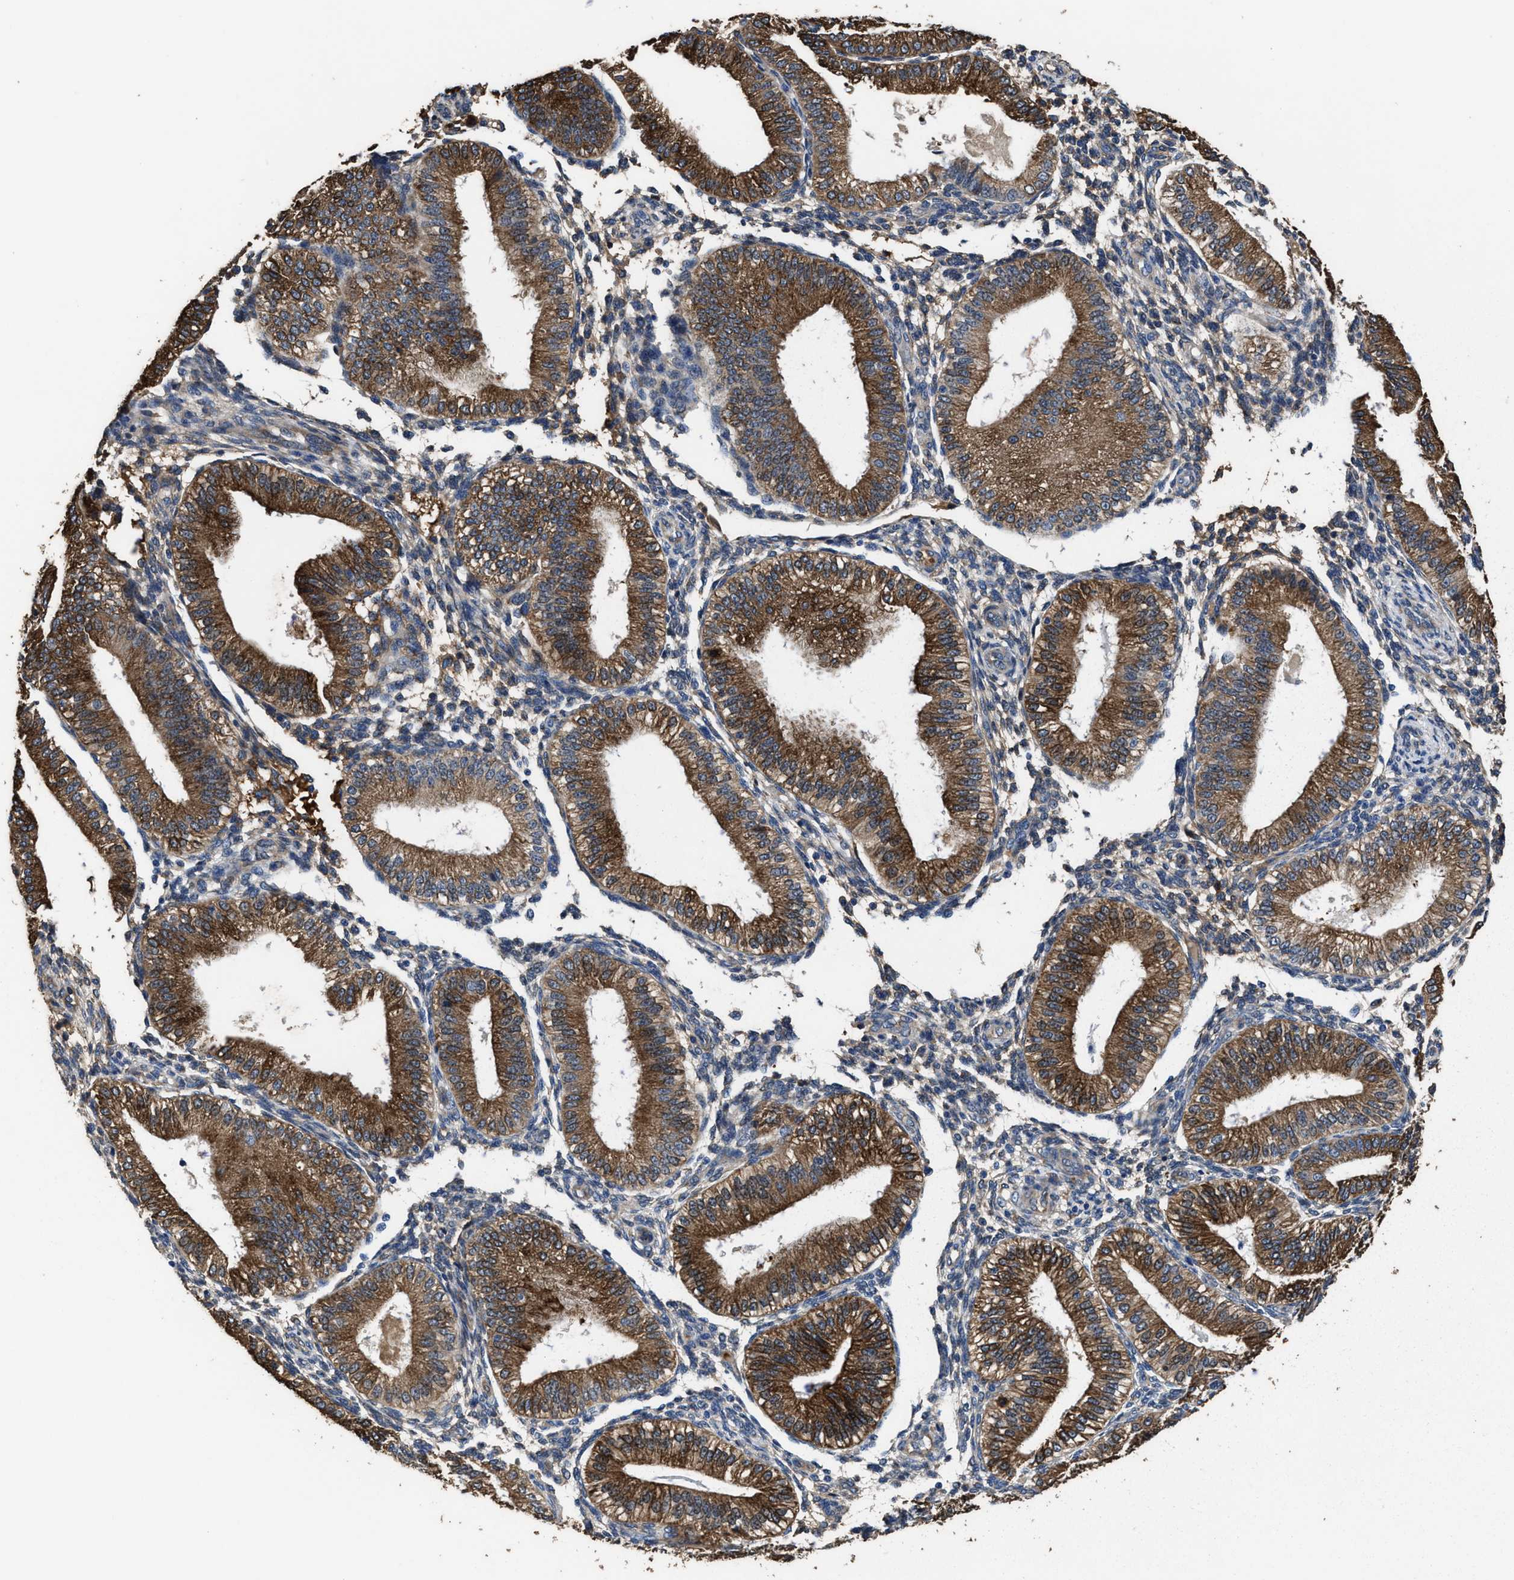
{"staining": {"intensity": "weak", "quantity": "25%-75%", "location": "cytoplasmic/membranous"}, "tissue": "endometrium", "cell_type": "Cells in endometrial stroma", "image_type": "normal", "snomed": [{"axis": "morphology", "description": "Normal tissue, NOS"}, {"axis": "topography", "description": "Endometrium"}], "caption": "Endometrium stained for a protein (brown) displays weak cytoplasmic/membranous positive staining in about 25%-75% of cells in endometrial stroma.", "gene": "IDNK", "patient": {"sex": "female", "age": 39}}